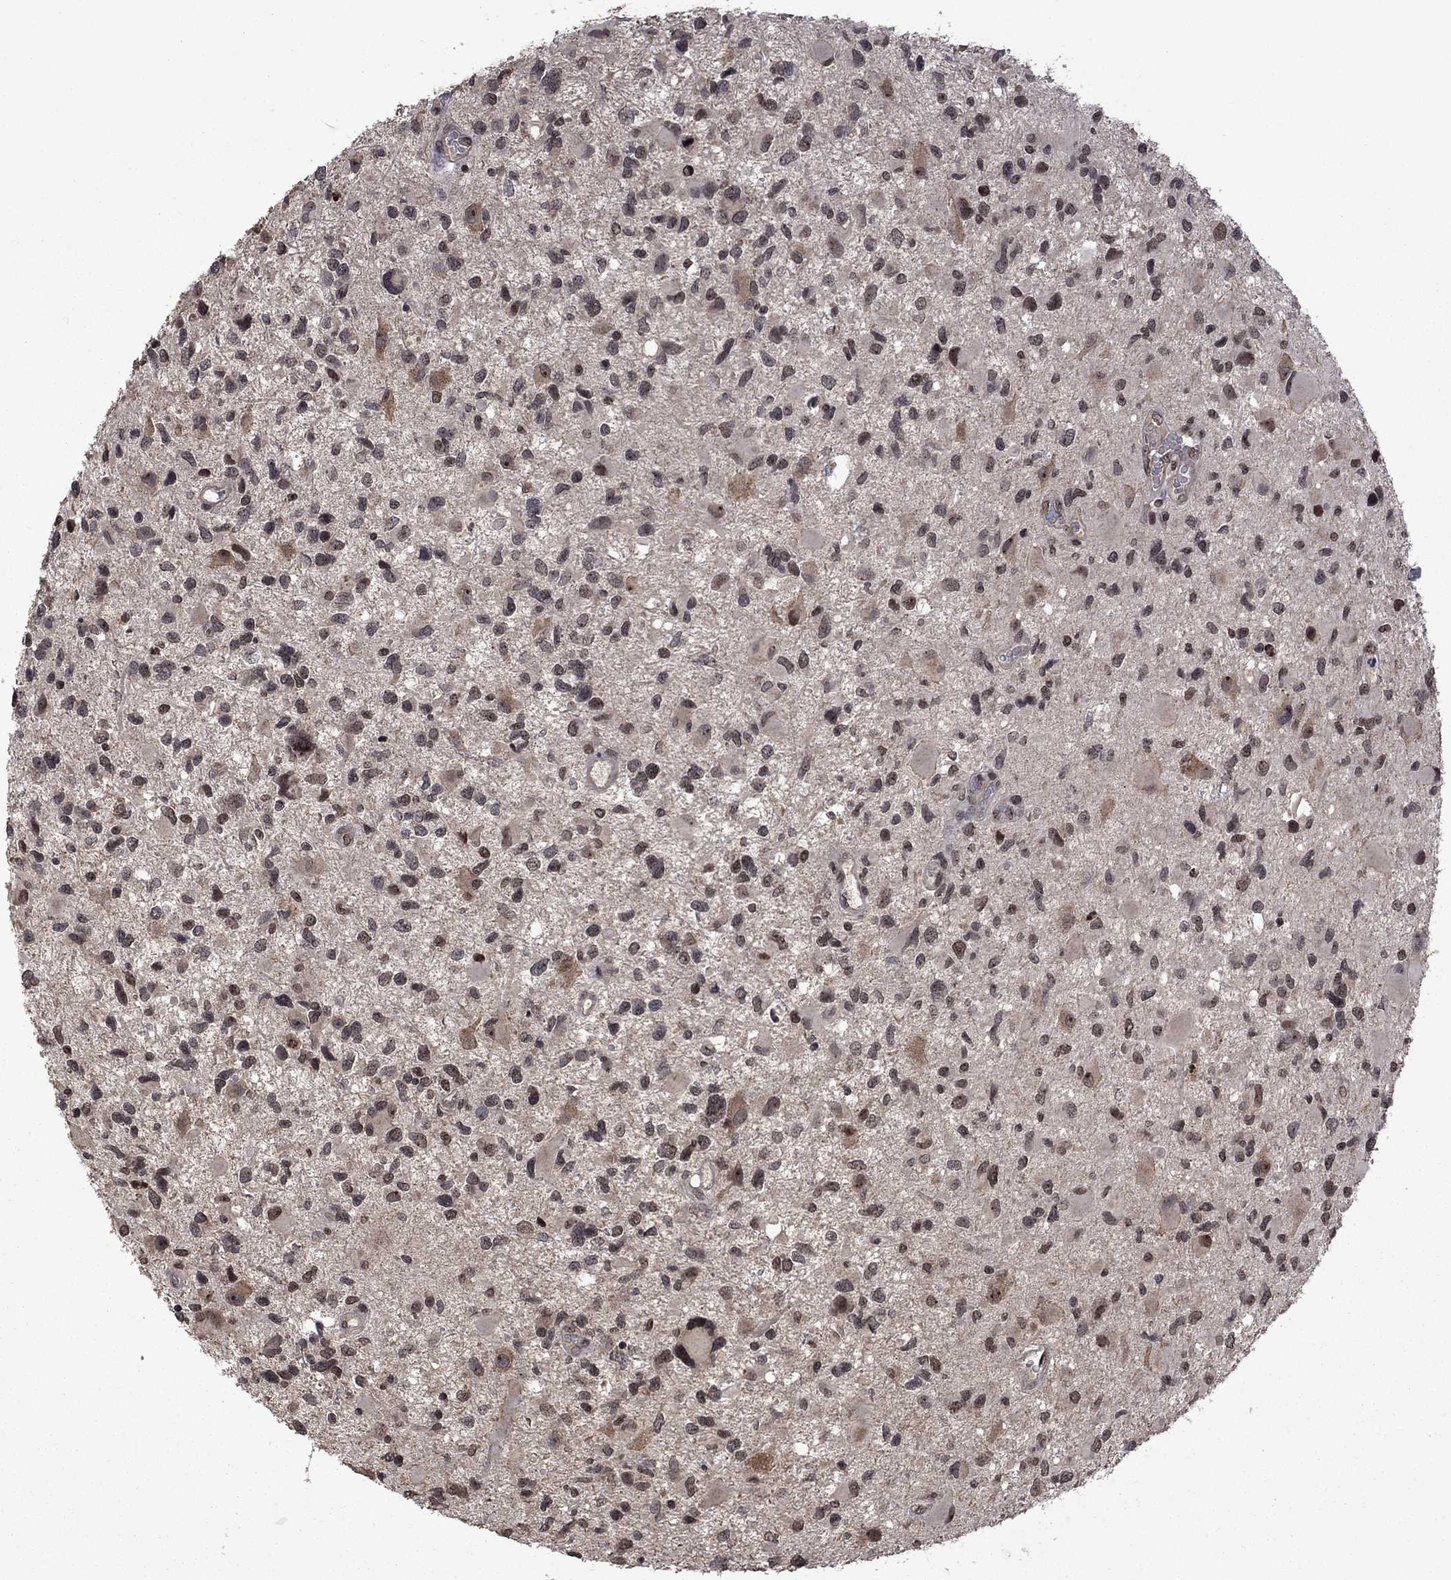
{"staining": {"intensity": "moderate", "quantity": "25%-75%", "location": "nuclear"}, "tissue": "glioma", "cell_type": "Tumor cells", "image_type": "cancer", "snomed": [{"axis": "morphology", "description": "Glioma, malignant, Low grade"}, {"axis": "topography", "description": "Brain"}], "caption": "About 25%-75% of tumor cells in human malignant glioma (low-grade) show moderate nuclear protein staining as visualized by brown immunohistochemical staining.", "gene": "FBL", "patient": {"sex": "female", "age": 32}}